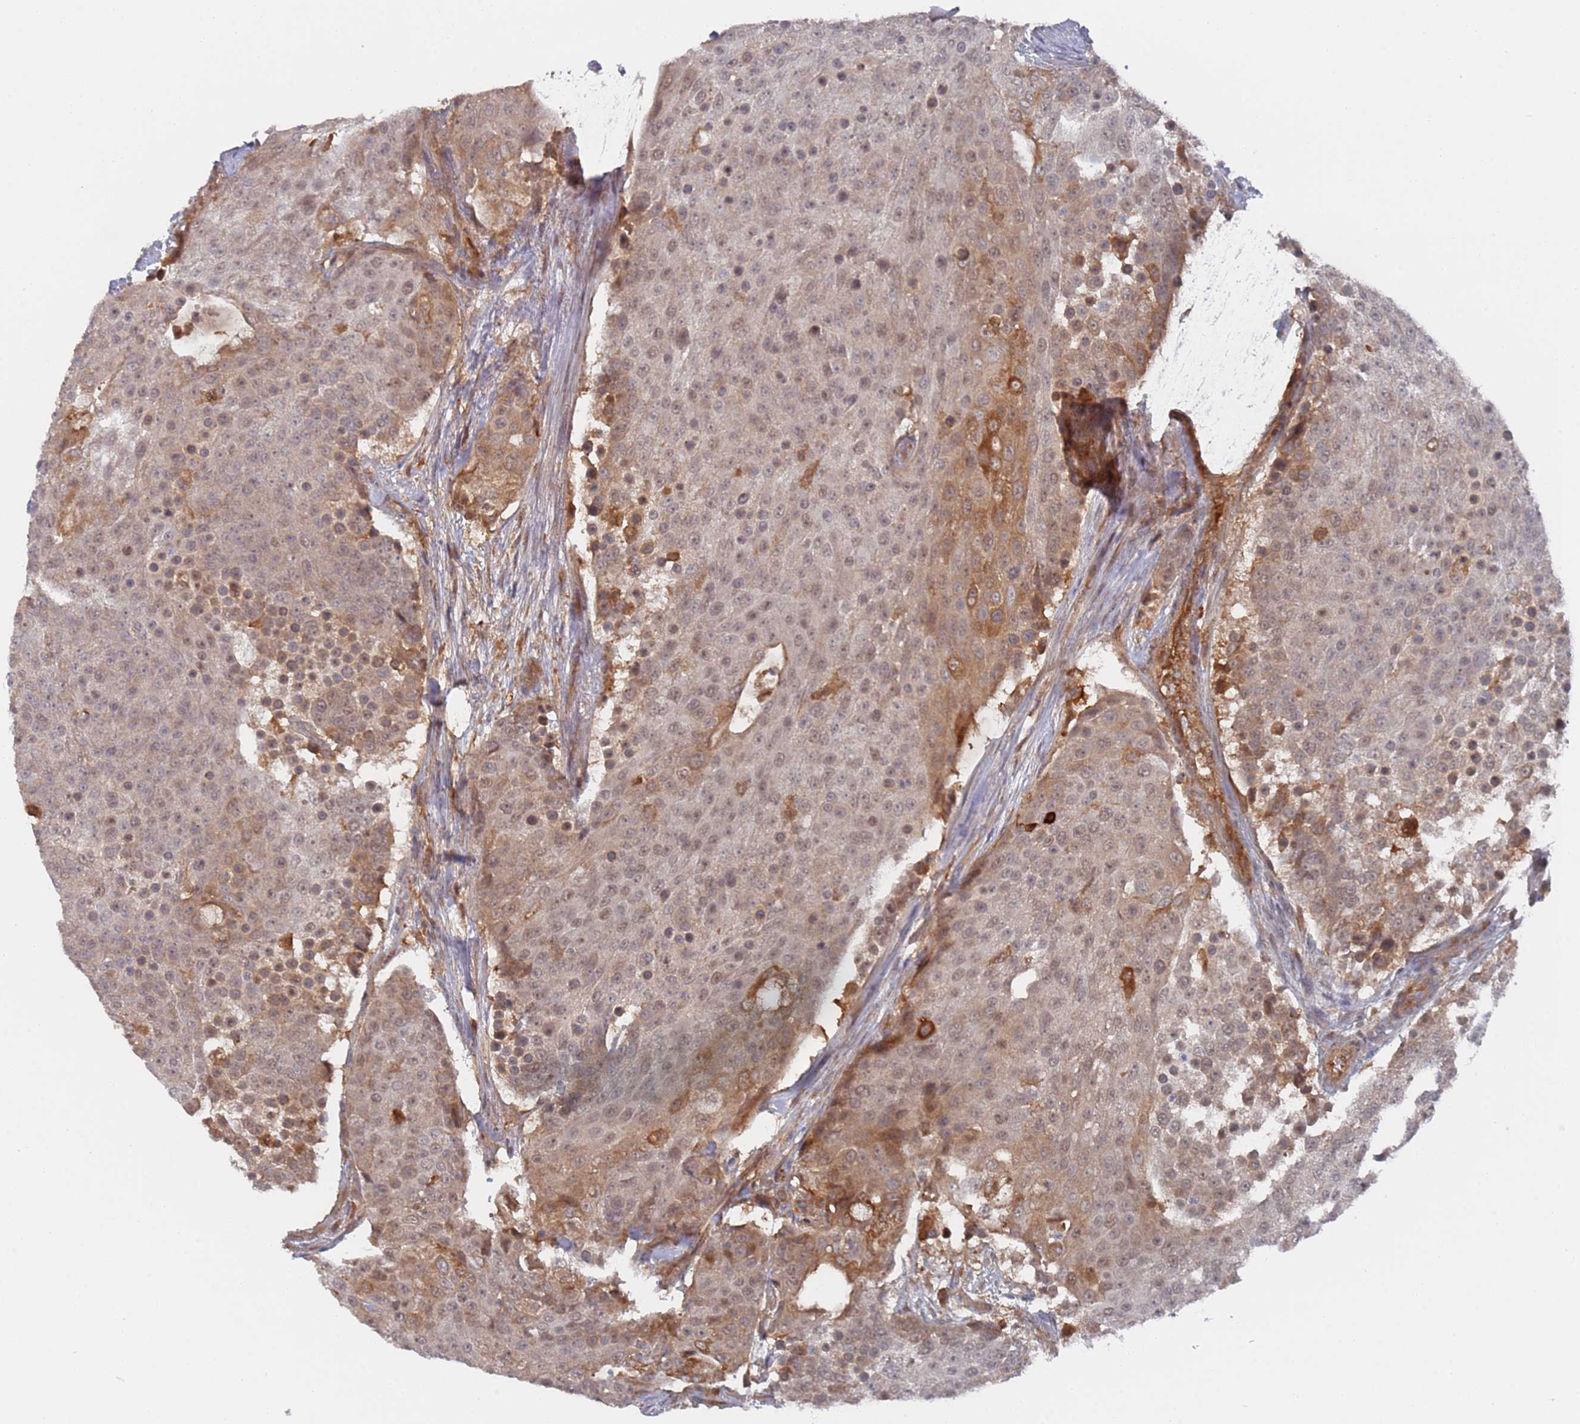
{"staining": {"intensity": "weak", "quantity": "25%-75%", "location": "cytoplasmic/membranous,nuclear"}, "tissue": "urothelial cancer", "cell_type": "Tumor cells", "image_type": "cancer", "snomed": [{"axis": "morphology", "description": "Urothelial carcinoma, High grade"}, {"axis": "topography", "description": "Urinary bladder"}], "caption": "High-magnification brightfield microscopy of urothelial cancer stained with DAB (3,3'-diaminobenzidine) (brown) and counterstained with hematoxylin (blue). tumor cells exhibit weak cytoplasmic/membranous and nuclear staining is seen in approximately25%-75% of cells.", "gene": "DDX60", "patient": {"sex": "female", "age": 63}}